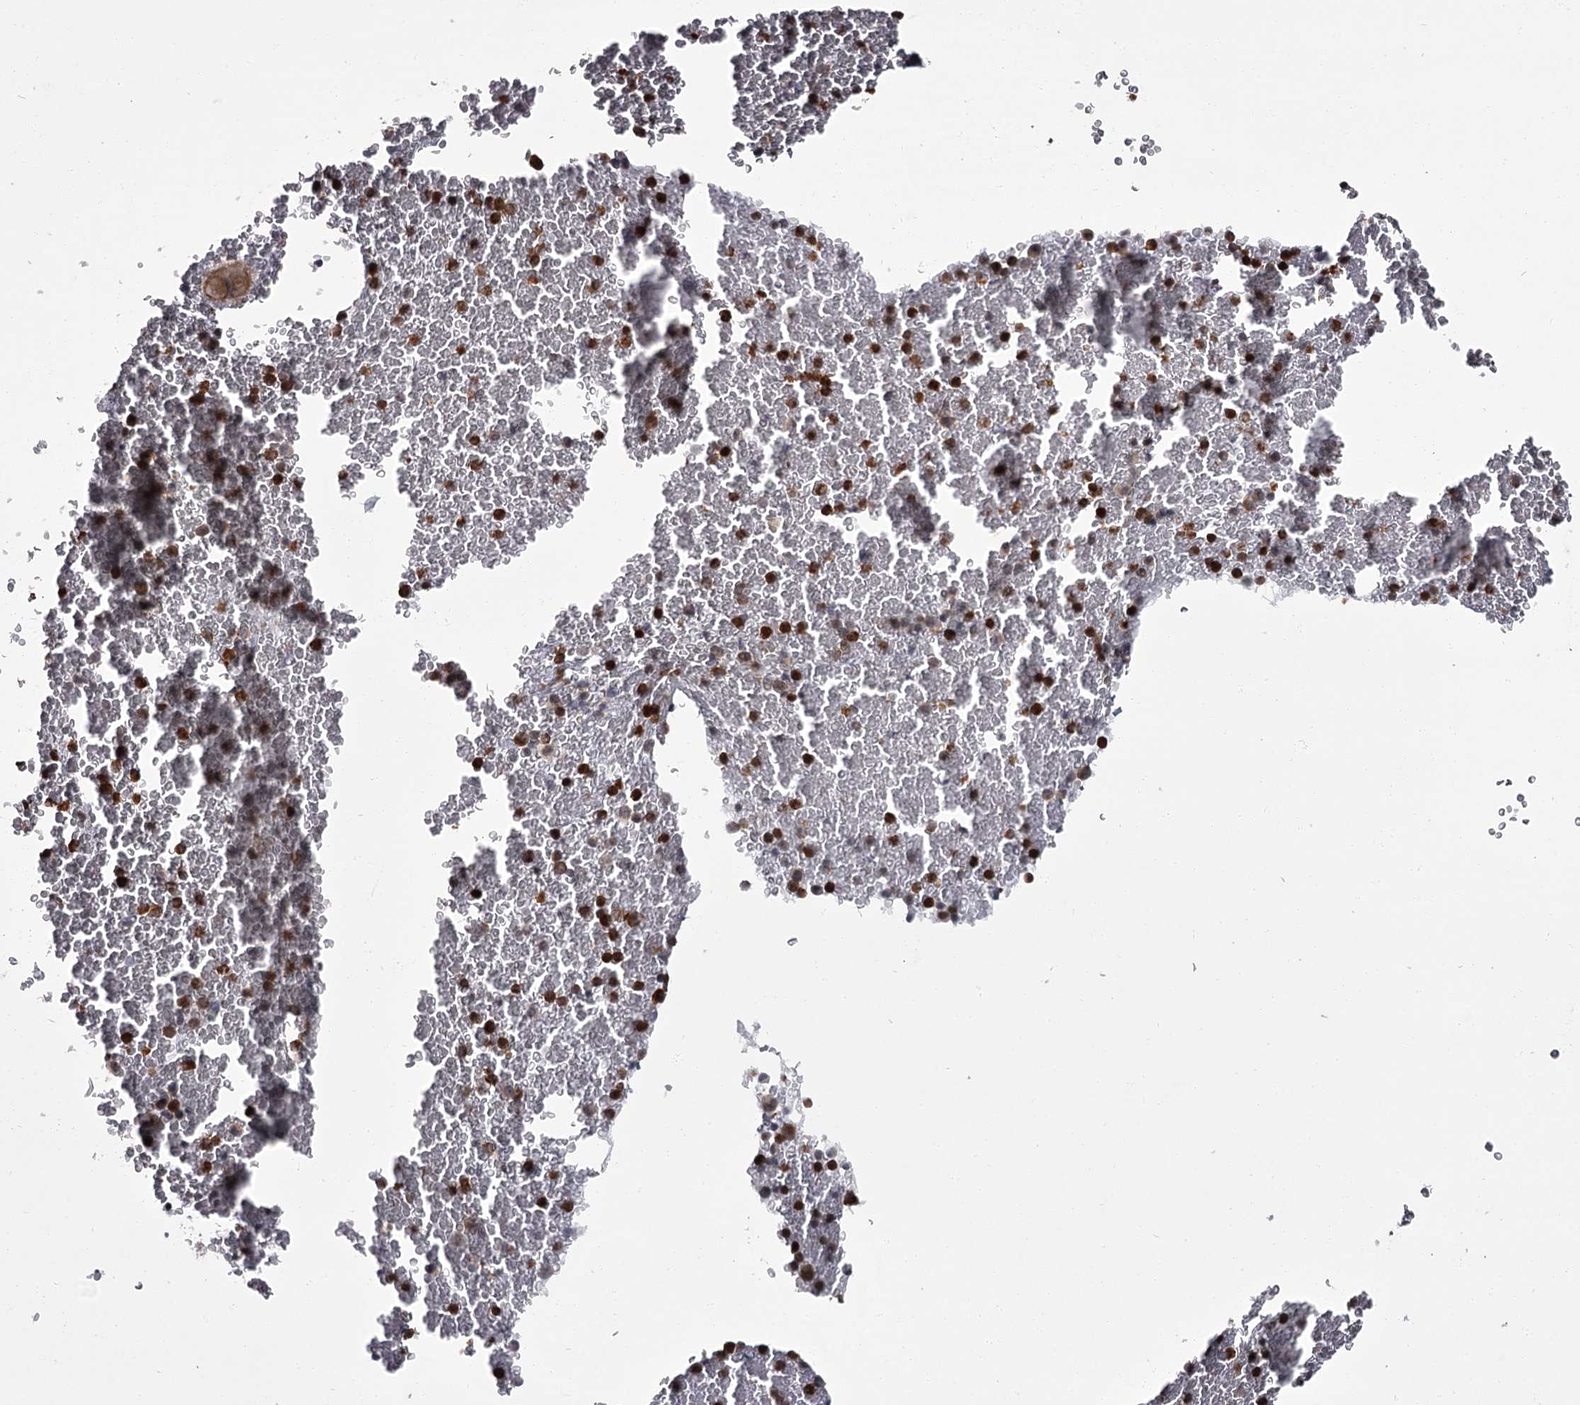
{"staining": {"intensity": "strong", "quantity": "25%-75%", "location": "nuclear"}, "tissue": "bone marrow", "cell_type": "Hematopoietic cells", "image_type": "normal", "snomed": [{"axis": "morphology", "description": "Normal tissue, NOS"}, {"axis": "topography", "description": "Bone marrow"}], "caption": "Hematopoietic cells demonstrate high levels of strong nuclear staining in approximately 25%-75% of cells in benign human bone marrow.", "gene": "THAP9", "patient": {"sex": "male", "age": 36}}